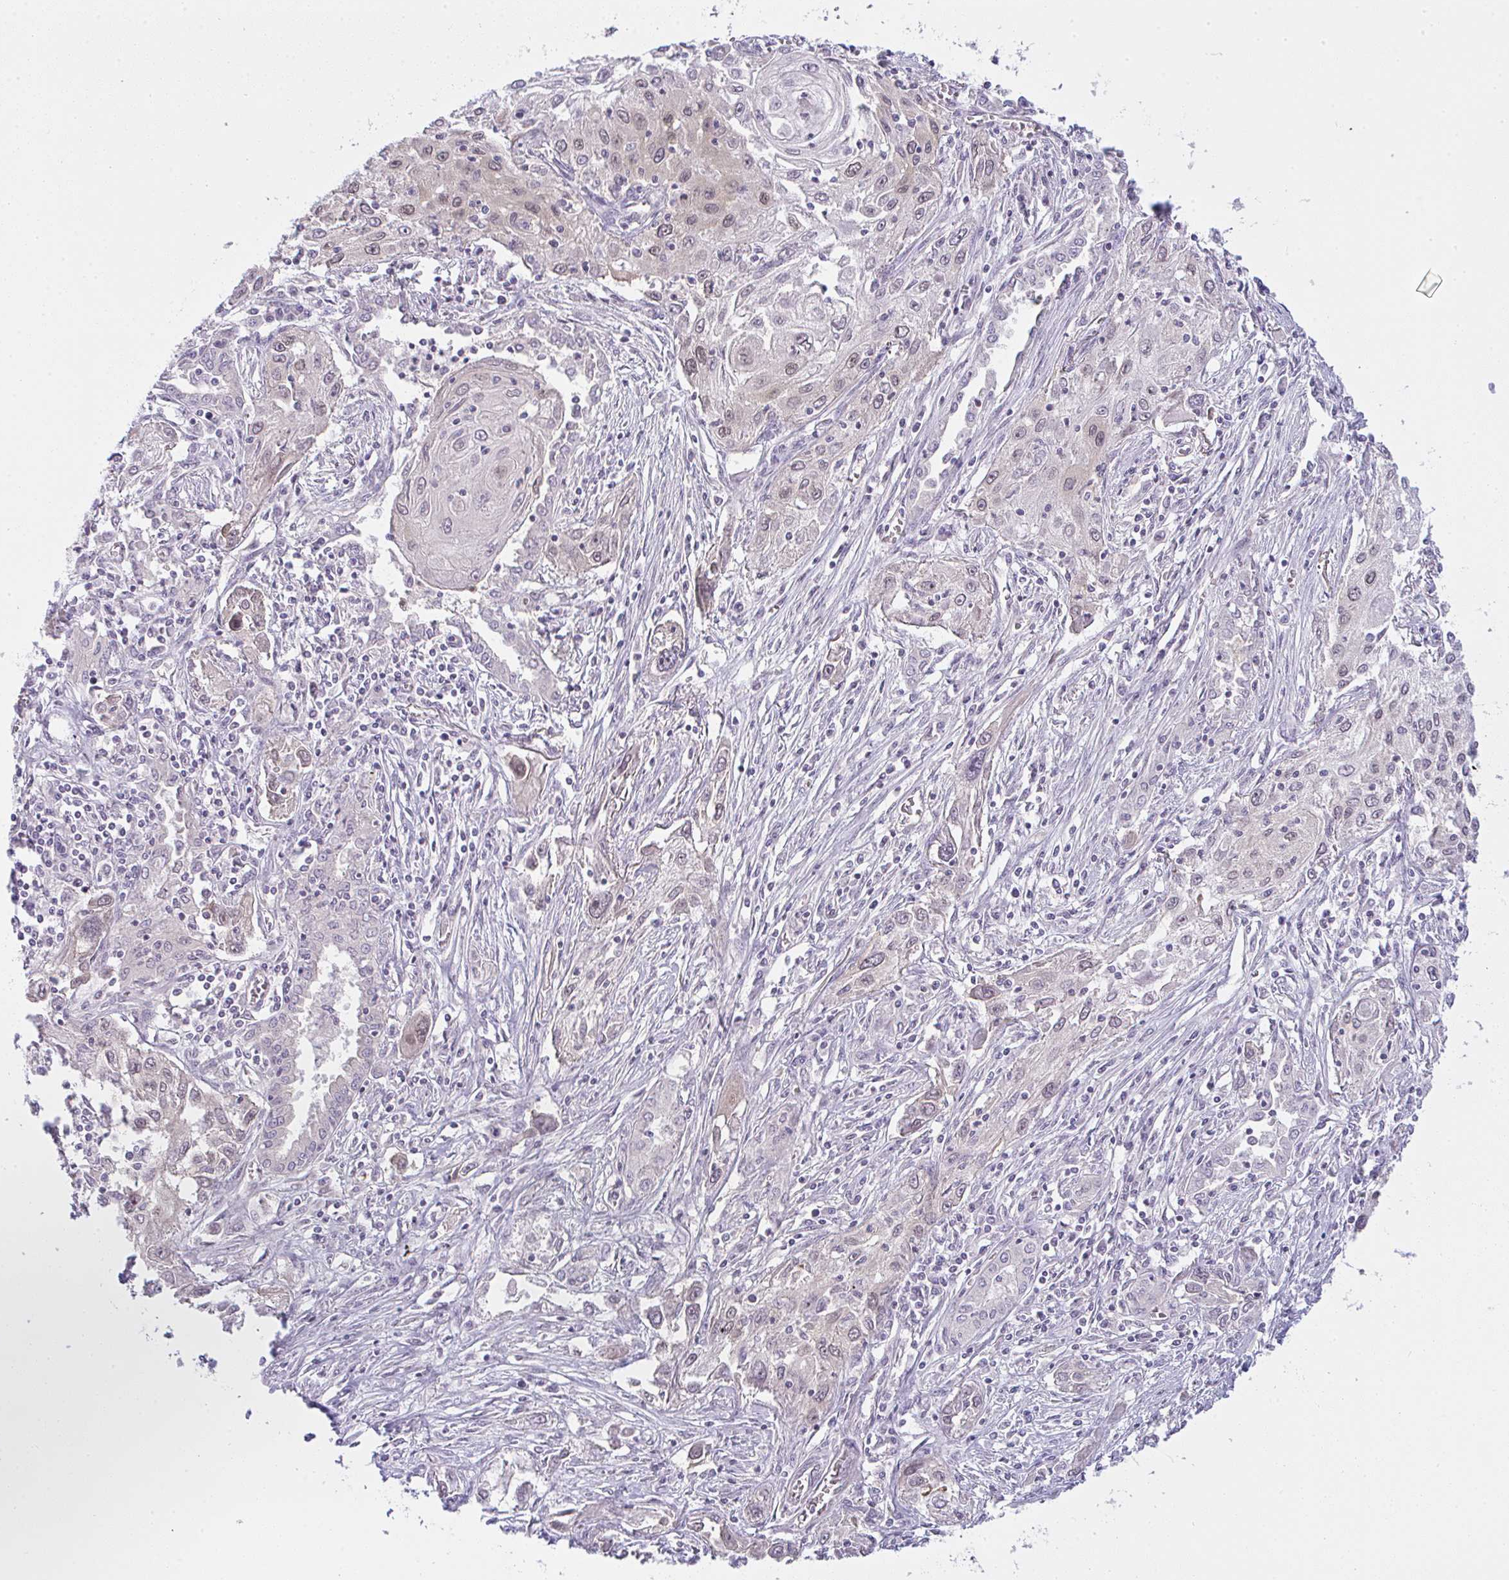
{"staining": {"intensity": "weak", "quantity": "<25%", "location": "nuclear"}, "tissue": "lung cancer", "cell_type": "Tumor cells", "image_type": "cancer", "snomed": [{"axis": "morphology", "description": "Squamous cell carcinoma, NOS"}, {"axis": "topography", "description": "Lung"}], "caption": "Protein analysis of squamous cell carcinoma (lung) demonstrates no significant positivity in tumor cells. (Brightfield microscopy of DAB immunohistochemistry (IHC) at high magnification).", "gene": "CSE1L", "patient": {"sex": "female", "age": 69}}